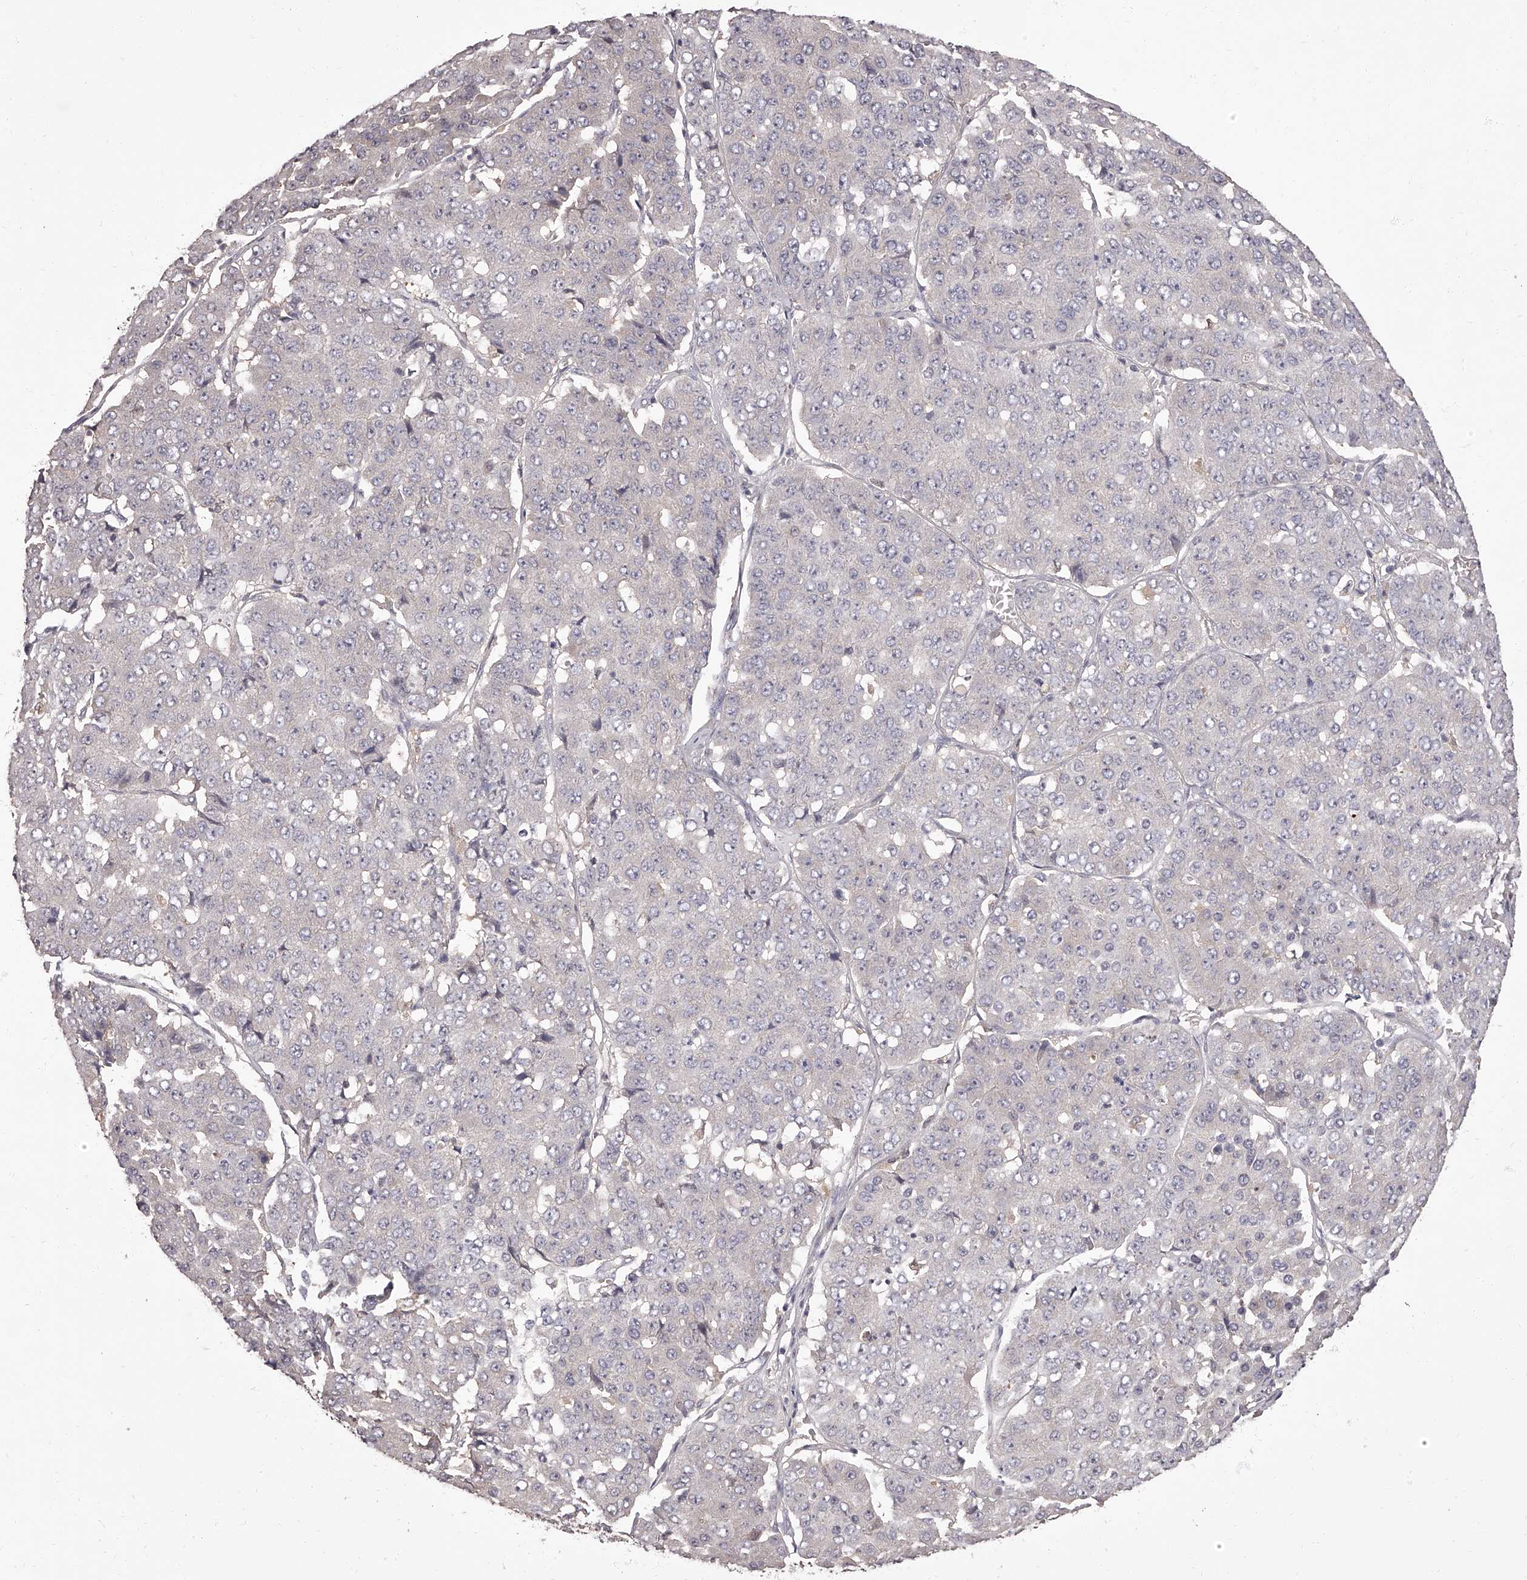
{"staining": {"intensity": "negative", "quantity": "none", "location": "none"}, "tissue": "pancreatic cancer", "cell_type": "Tumor cells", "image_type": "cancer", "snomed": [{"axis": "morphology", "description": "Adenocarcinoma, NOS"}, {"axis": "topography", "description": "Pancreas"}], "caption": "This is an immunohistochemistry histopathology image of pancreatic adenocarcinoma. There is no expression in tumor cells.", "gene": "APEH", "patient": {"sex": "male", "age": 50}}